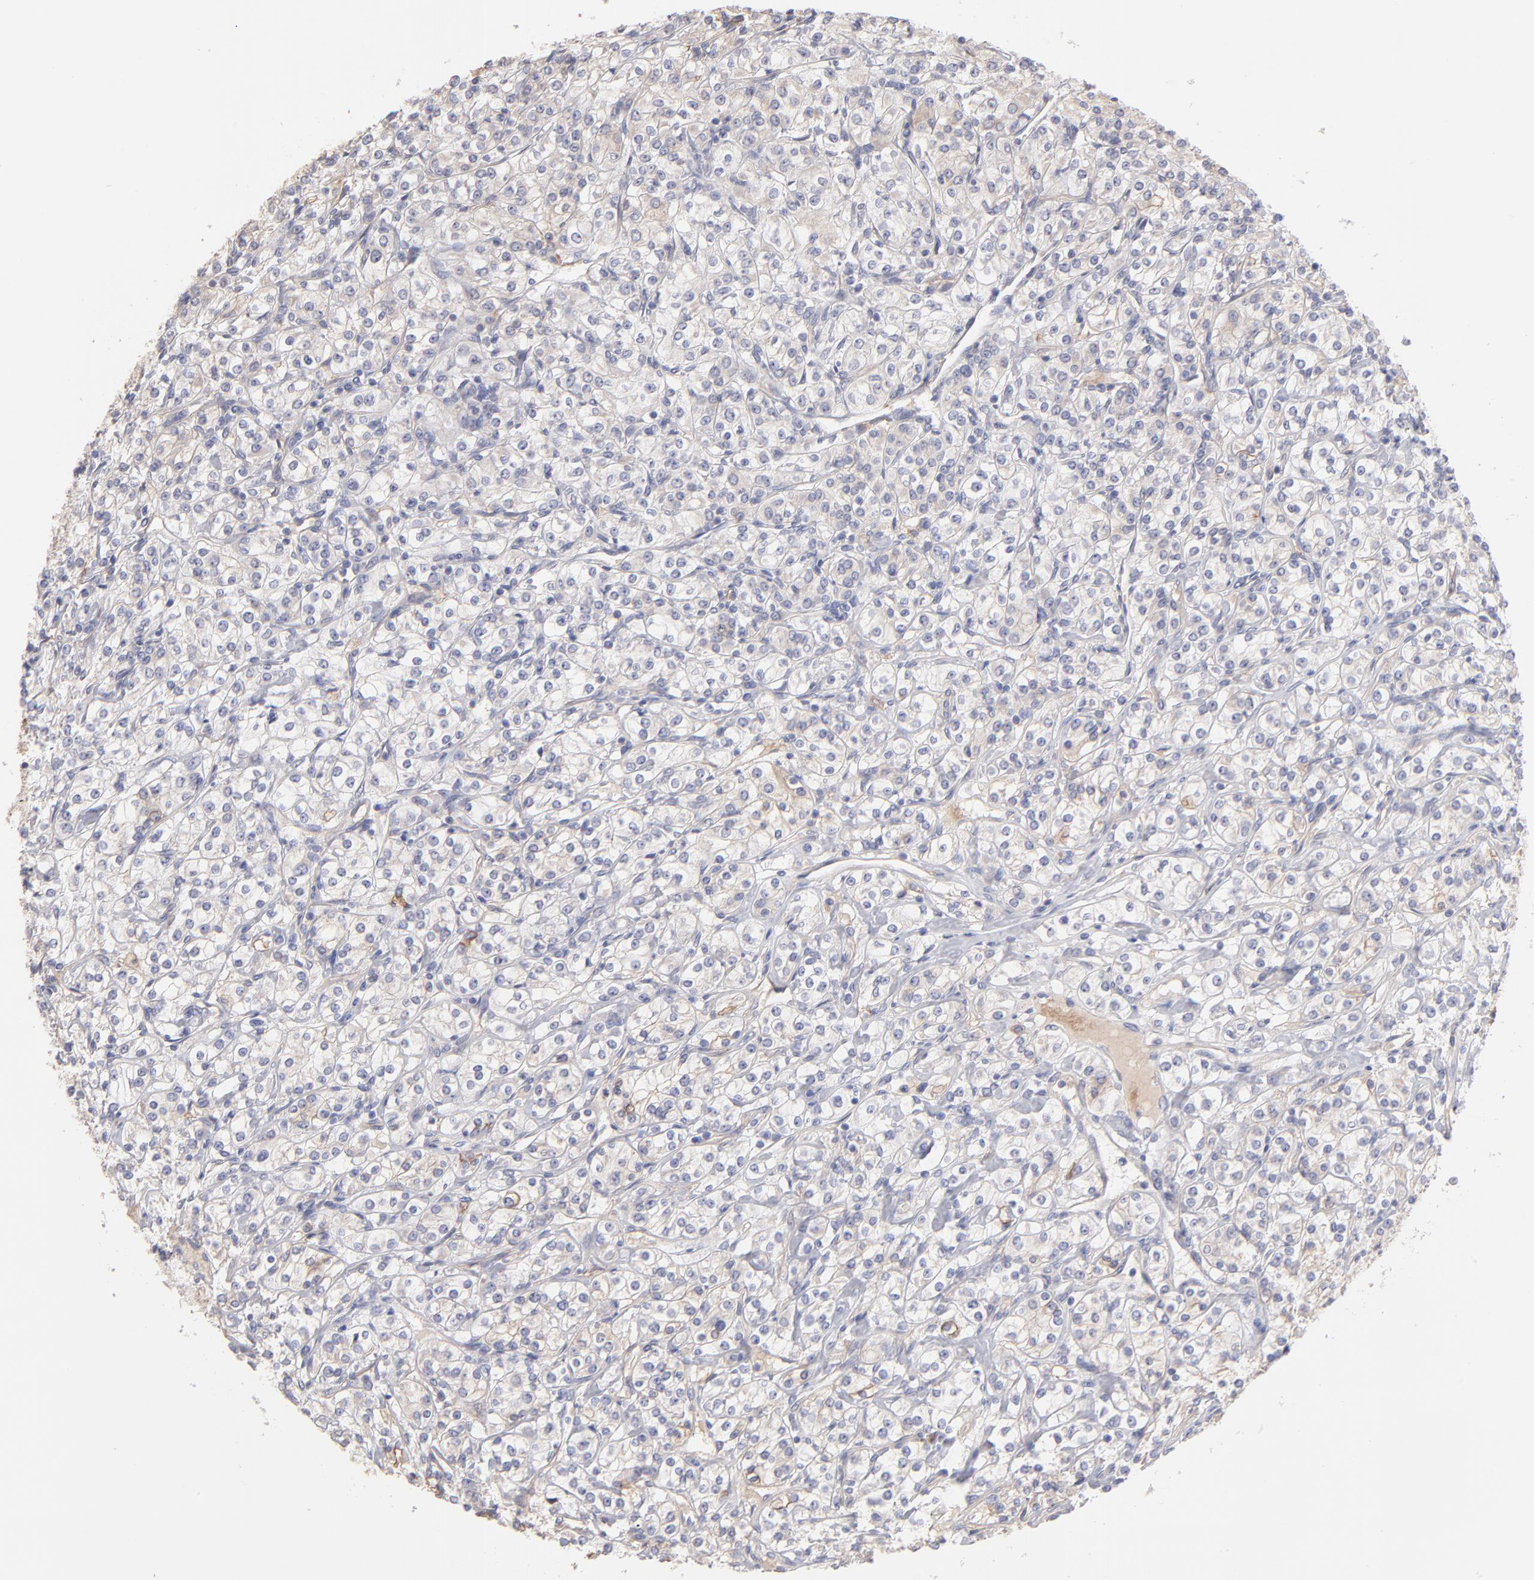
{"staining": {"intensity": "negative", "quantity": "none", "location": "none"}, "tissue": "renal cancer", "cell_type": "Tumor cells", "image_type": "cancer", "snomed": [{"axis": "morphology", "description": "Adenocarcinoma, NOS"}, {"axis": "topography", "description": "Kidney"}], "caption": "Photomicrograph shows no significant protein staining in tumor cells of adenocarcinoma (renal).", "gene": "F13B", "patient": {"sex": "male", "age": 77}}